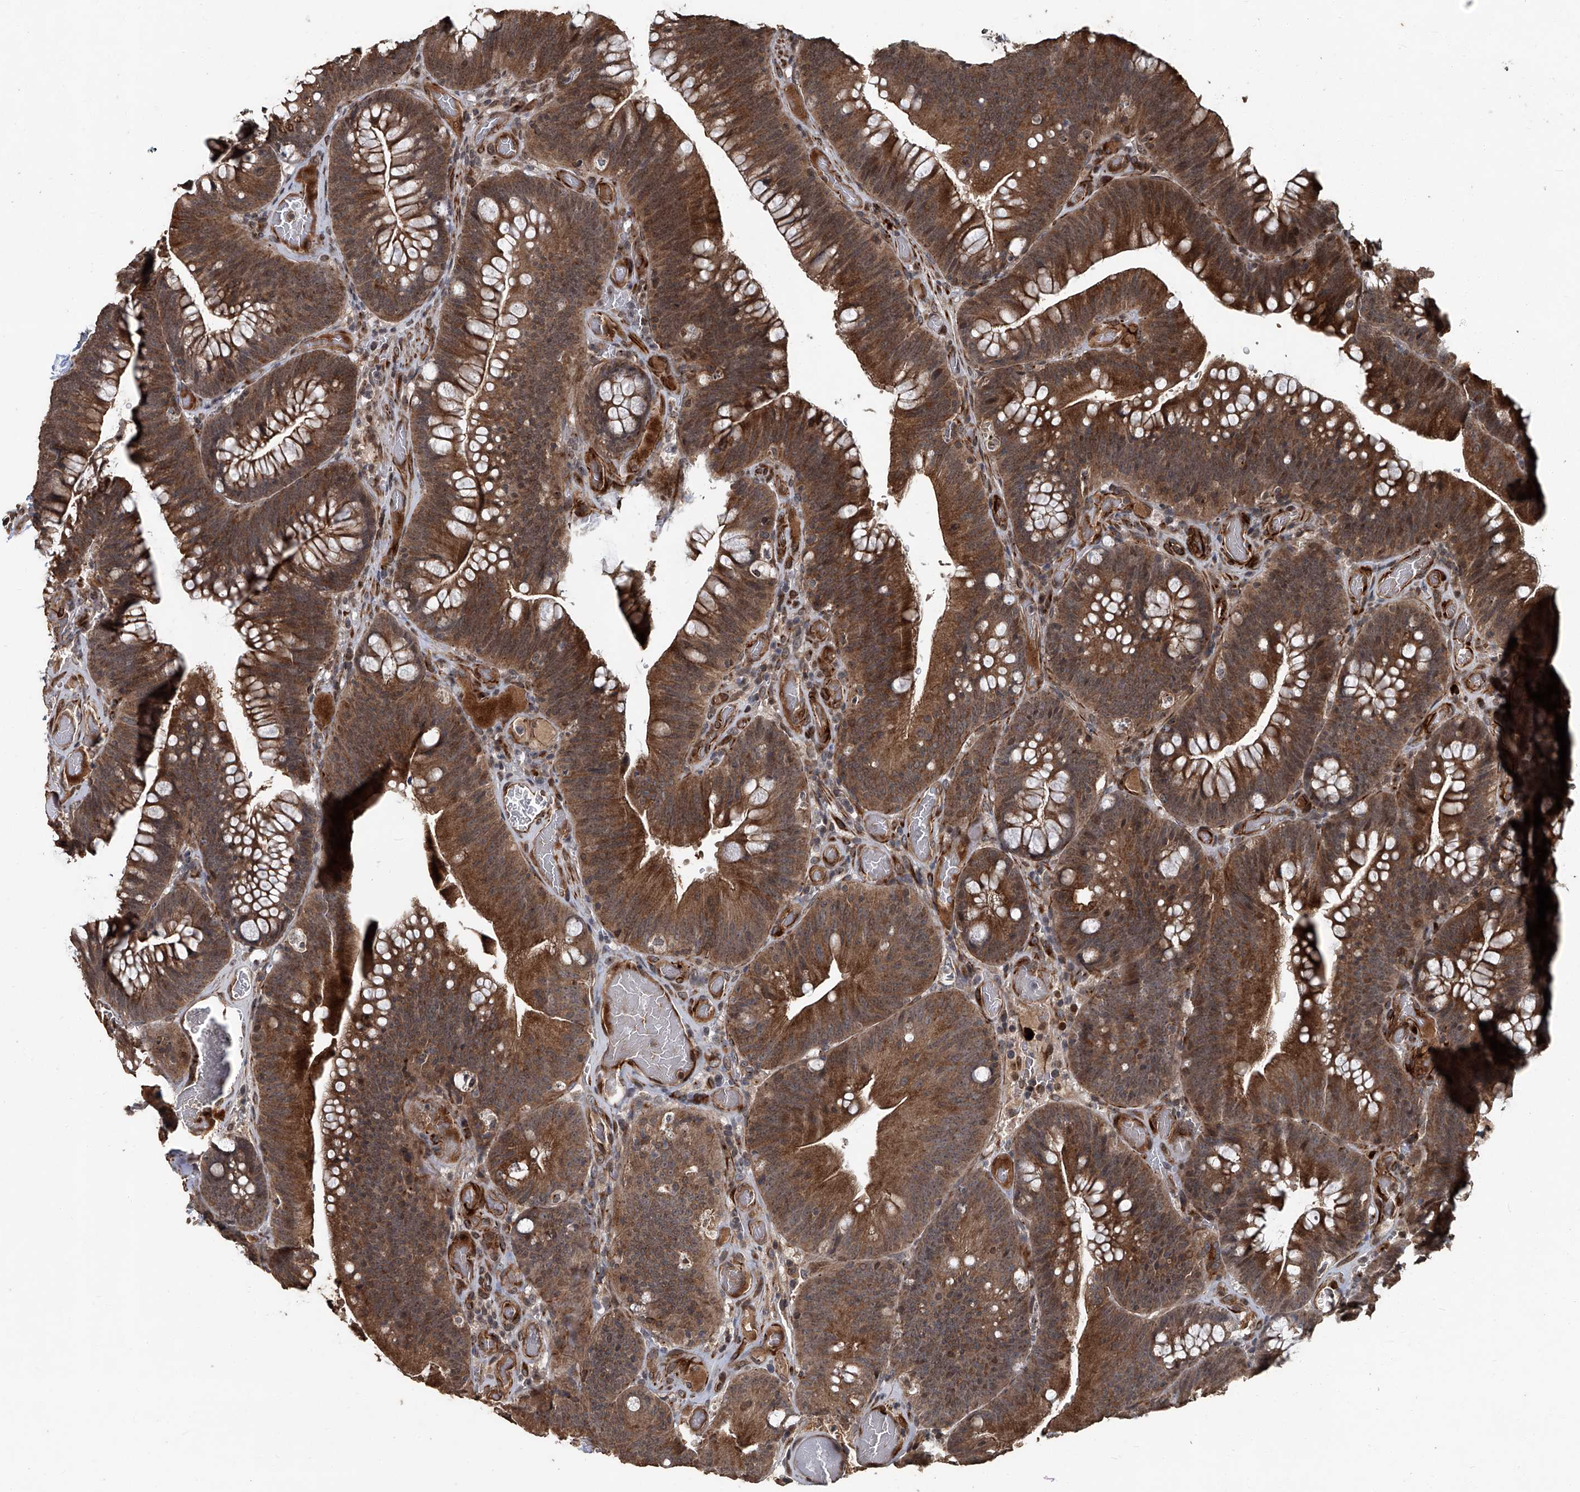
{"staining": {"intensity": "moderate", "quantity": ">75%", "location": "cytoplasmic/membranous,nuclear"}, "tissue": "colorectal cancer", "cell_type": "Tumor cells", "image_type": "cancer", "snomed": [{"axis": "morphology", "description": "Normal tissue, NOS"}, {"axis": "topography", "description": "Colon"}], "caption": "IHC histopathology image of neoplastic tissue: human colorectal cancer stained using IHC reveals medium levels of moderate protein expression localized specifically in the cytoplasmic/membranous and nuclear of tumor cells, appearing as a cytoplasmic/membranous and nuclear brown color.", "gene": "GPR132", "patient": {"sex": "female", "age": 82}}